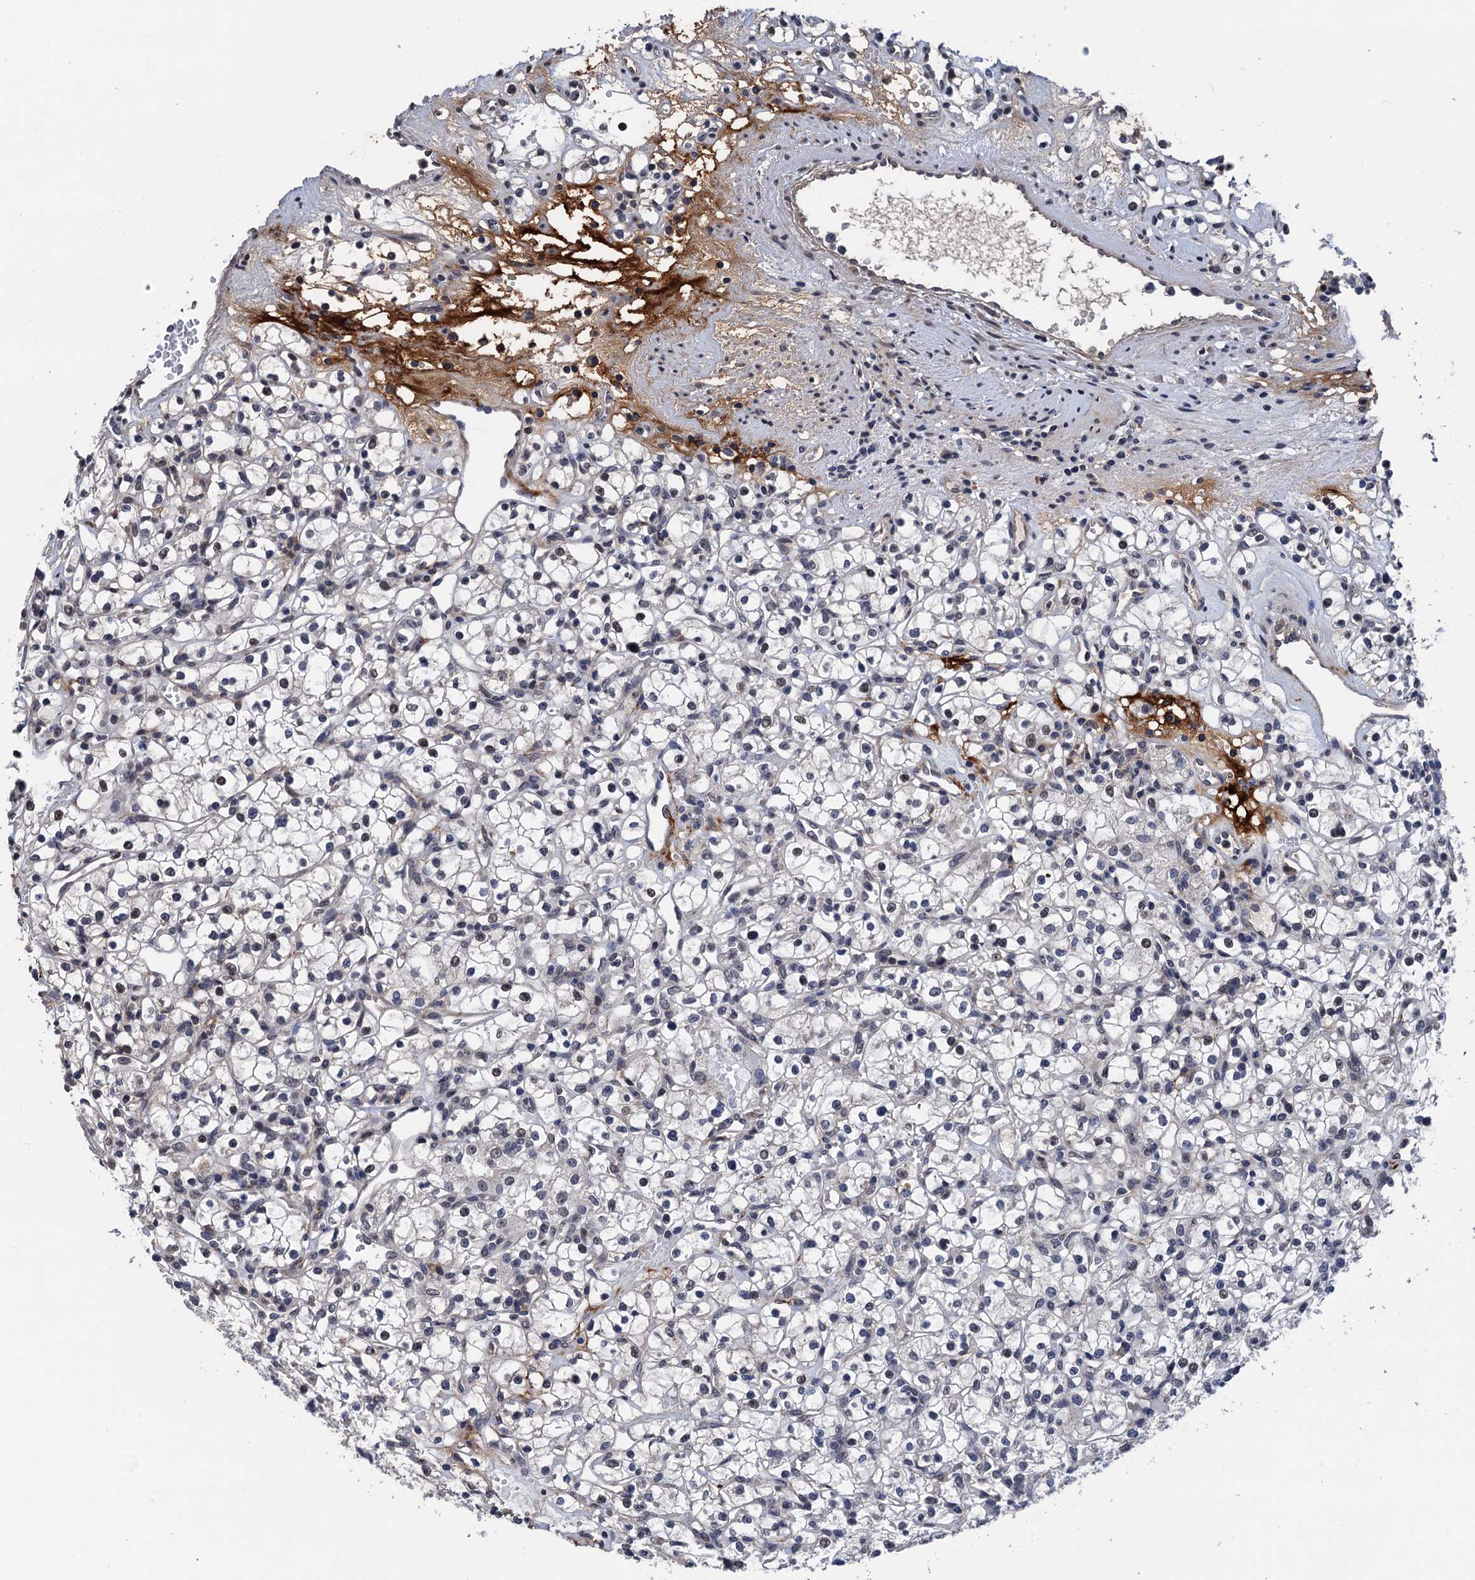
{"staining": {"intensity": "negative", "quantity": "none", "location": "none"}, "tissue": "renal cancer", "cell_type": "Tumor cells", "image_type": "cancer", "snomed": [{"axis": "morphology", "description": "Adenocarcinoma, NOS"}, {"axis": "topography", "description": "Kidney"}], "caption": "Immunohistochemistry (IHC) of human renal cancer demonstrates no staining in tumor cells.", "gene": "ART5", "patient": {"sex": "female", "age": 59}}